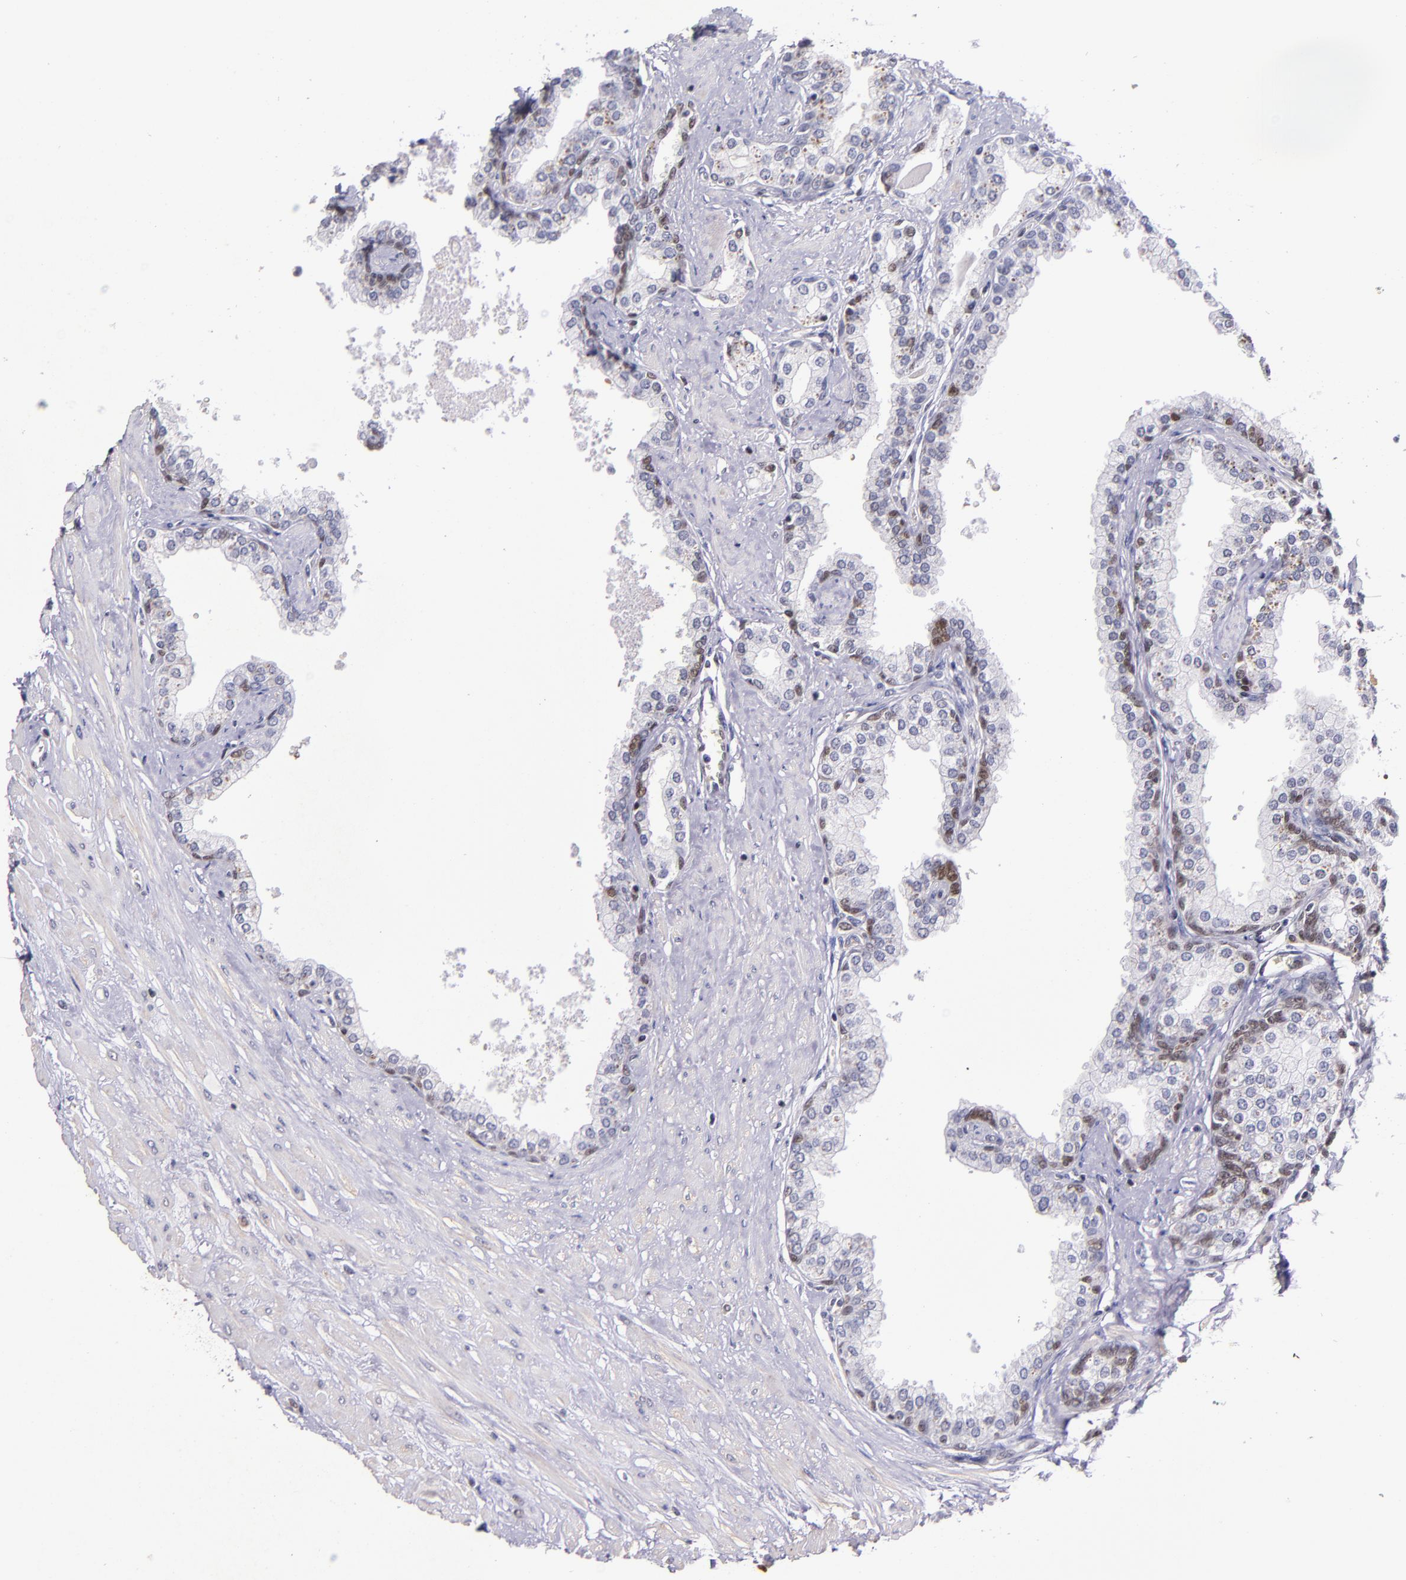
{"staining": {"intensity": "moderate", "quantity": "25%-75%", "location": "nuclear"}, "tissue": "prostate", "cell_type": "Glandular cells", "image_type": "normal", "snomed": [{"axis": "morphology", "description": "Normal tissue, NOS"}, {"axis": "topography", "description": "Prostate"}], "caption": "Immunohistochemical staining of unremarkable prostate displays moderate nuclear protein positivity in approximately 25%-75% of glandular cells.", "gene": "MGMT", "patient": {"sex": "male", "age": 60}}